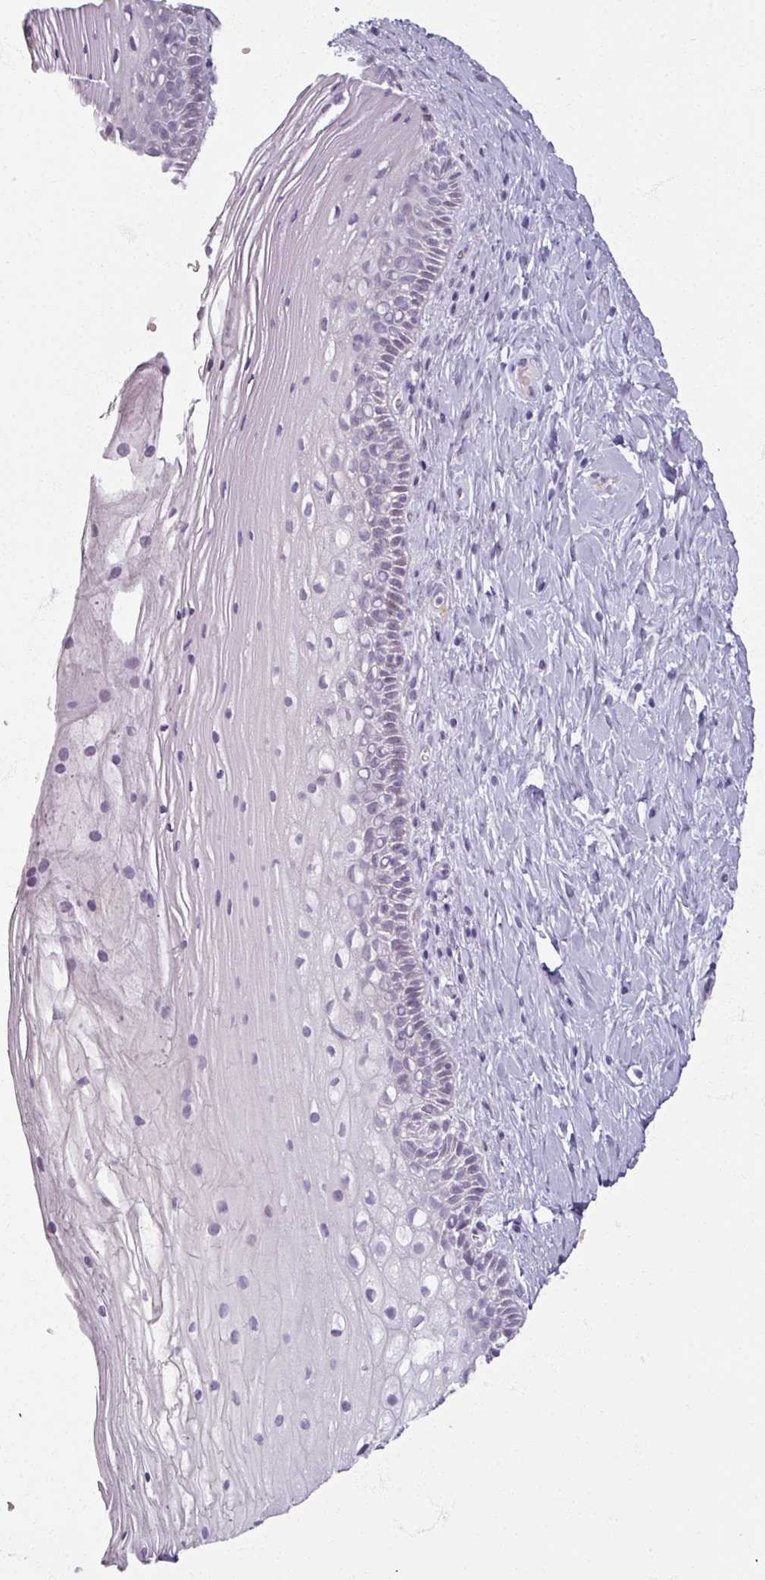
{"staining": {"intensity": "negative", "quantity": "none", "location": "none"}, "tissue": "cervix", "cell_type": "Glandular cells", "image_type": "normal", "snomed": [{"axis": "morphology", "description": "Normal tissue, NOS"}, {"axis": "topography", "description": "Cervix"}], "caption": "Glandular cells are negative for brown protein staining in normal cervix. (Immunohistochemistry (ihc), brightfield microscopy, high magnification).", "gene": "SOX11", "patient": {"sex": "female", "age": 36}}